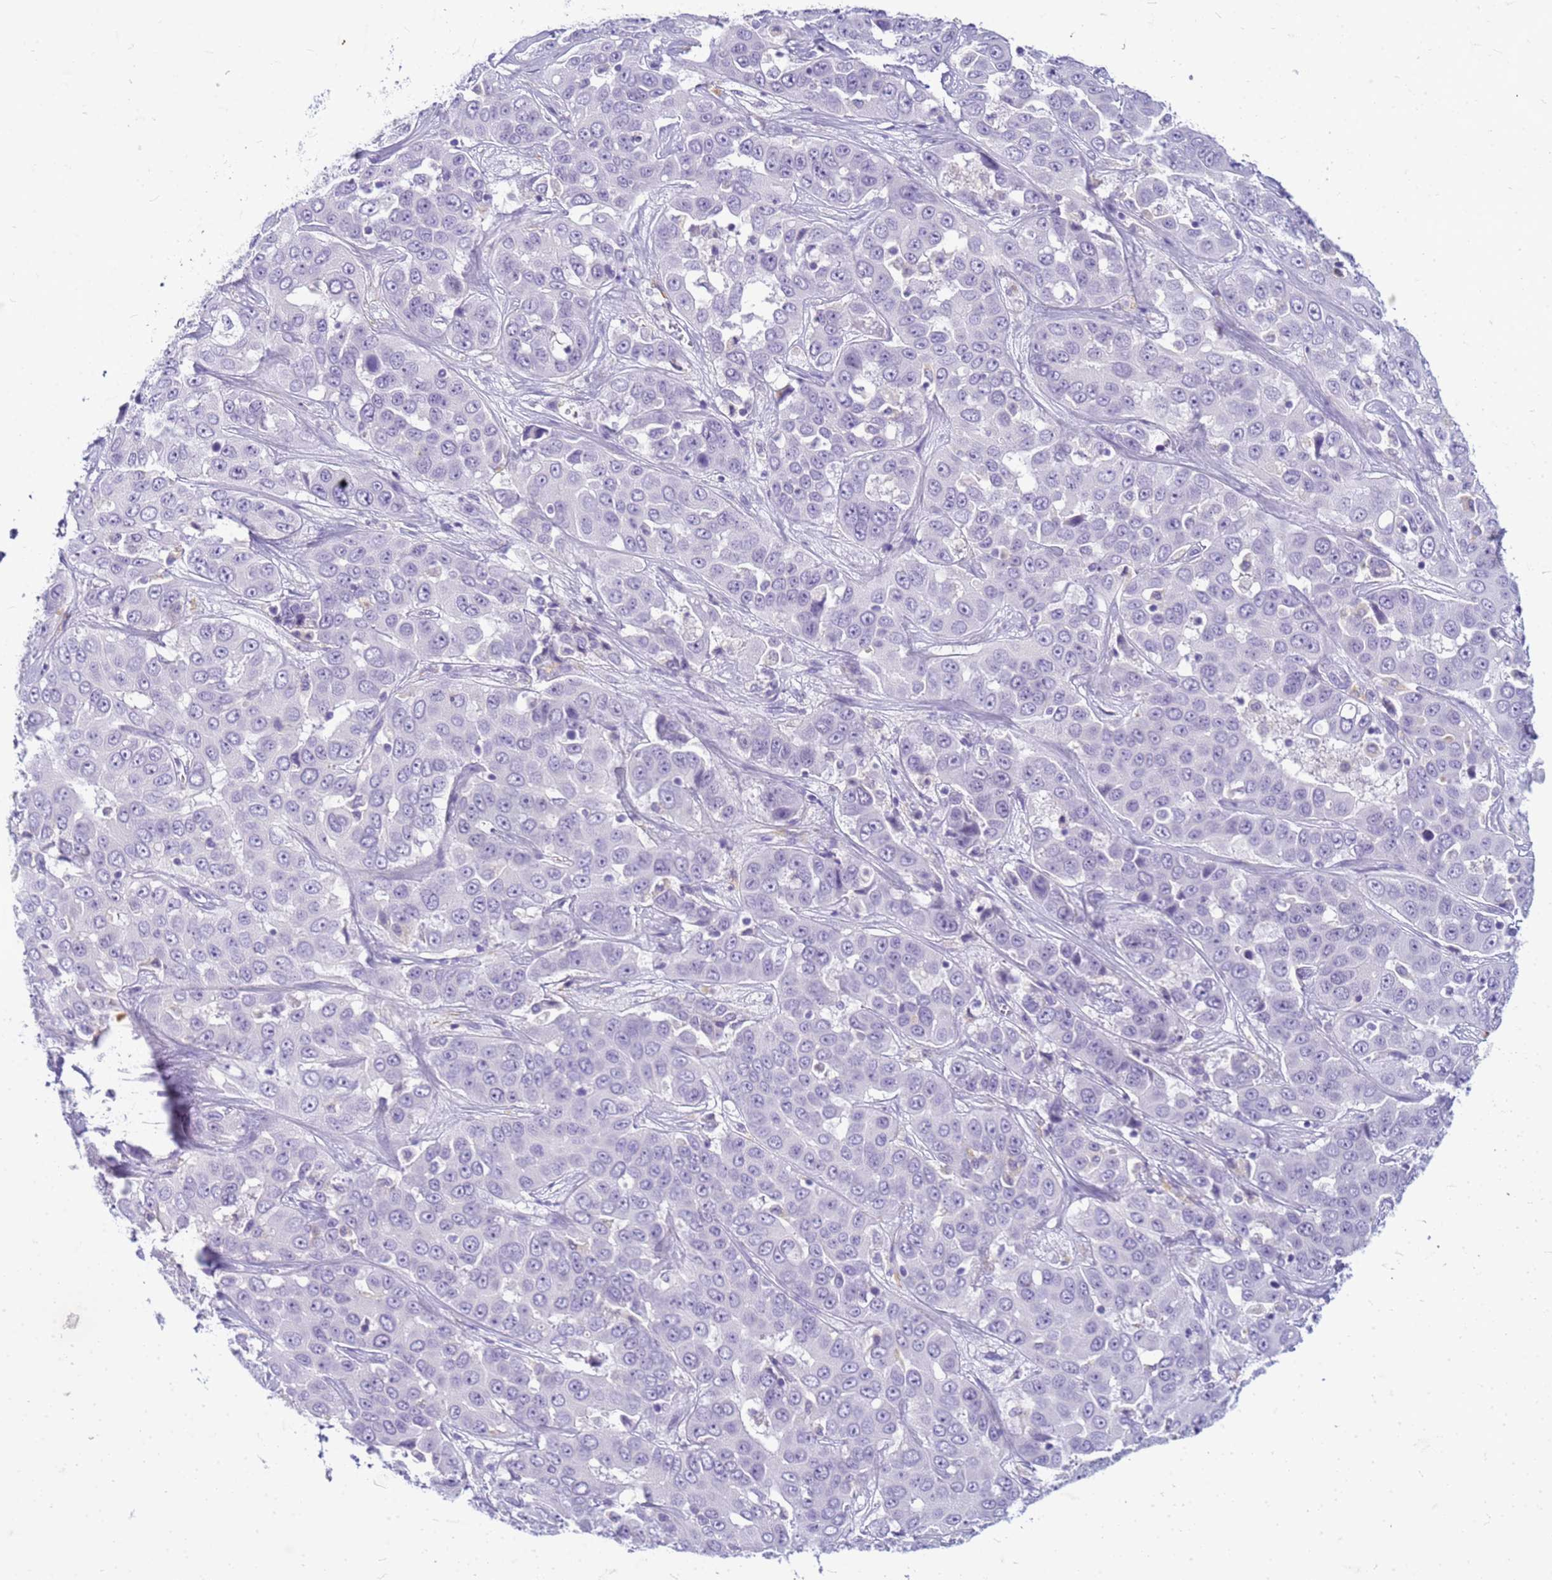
{"staining": {"intensity": "negative", "quantity": "none", "location": "none"}, "tissue": "liver cancer", "cell_type": "Tumor cells", "image_type": "cancer", "snomed": [{"axis": "morphology", "description": "Cholangiocarcinoma"}, {"axis": "topography", "description": "Liver"}], "caption": "An image of human liver cancer is negative for staining in tumor cells.", "gene": "CFAP100", "patient": {"sex": "female", "age": 52}}